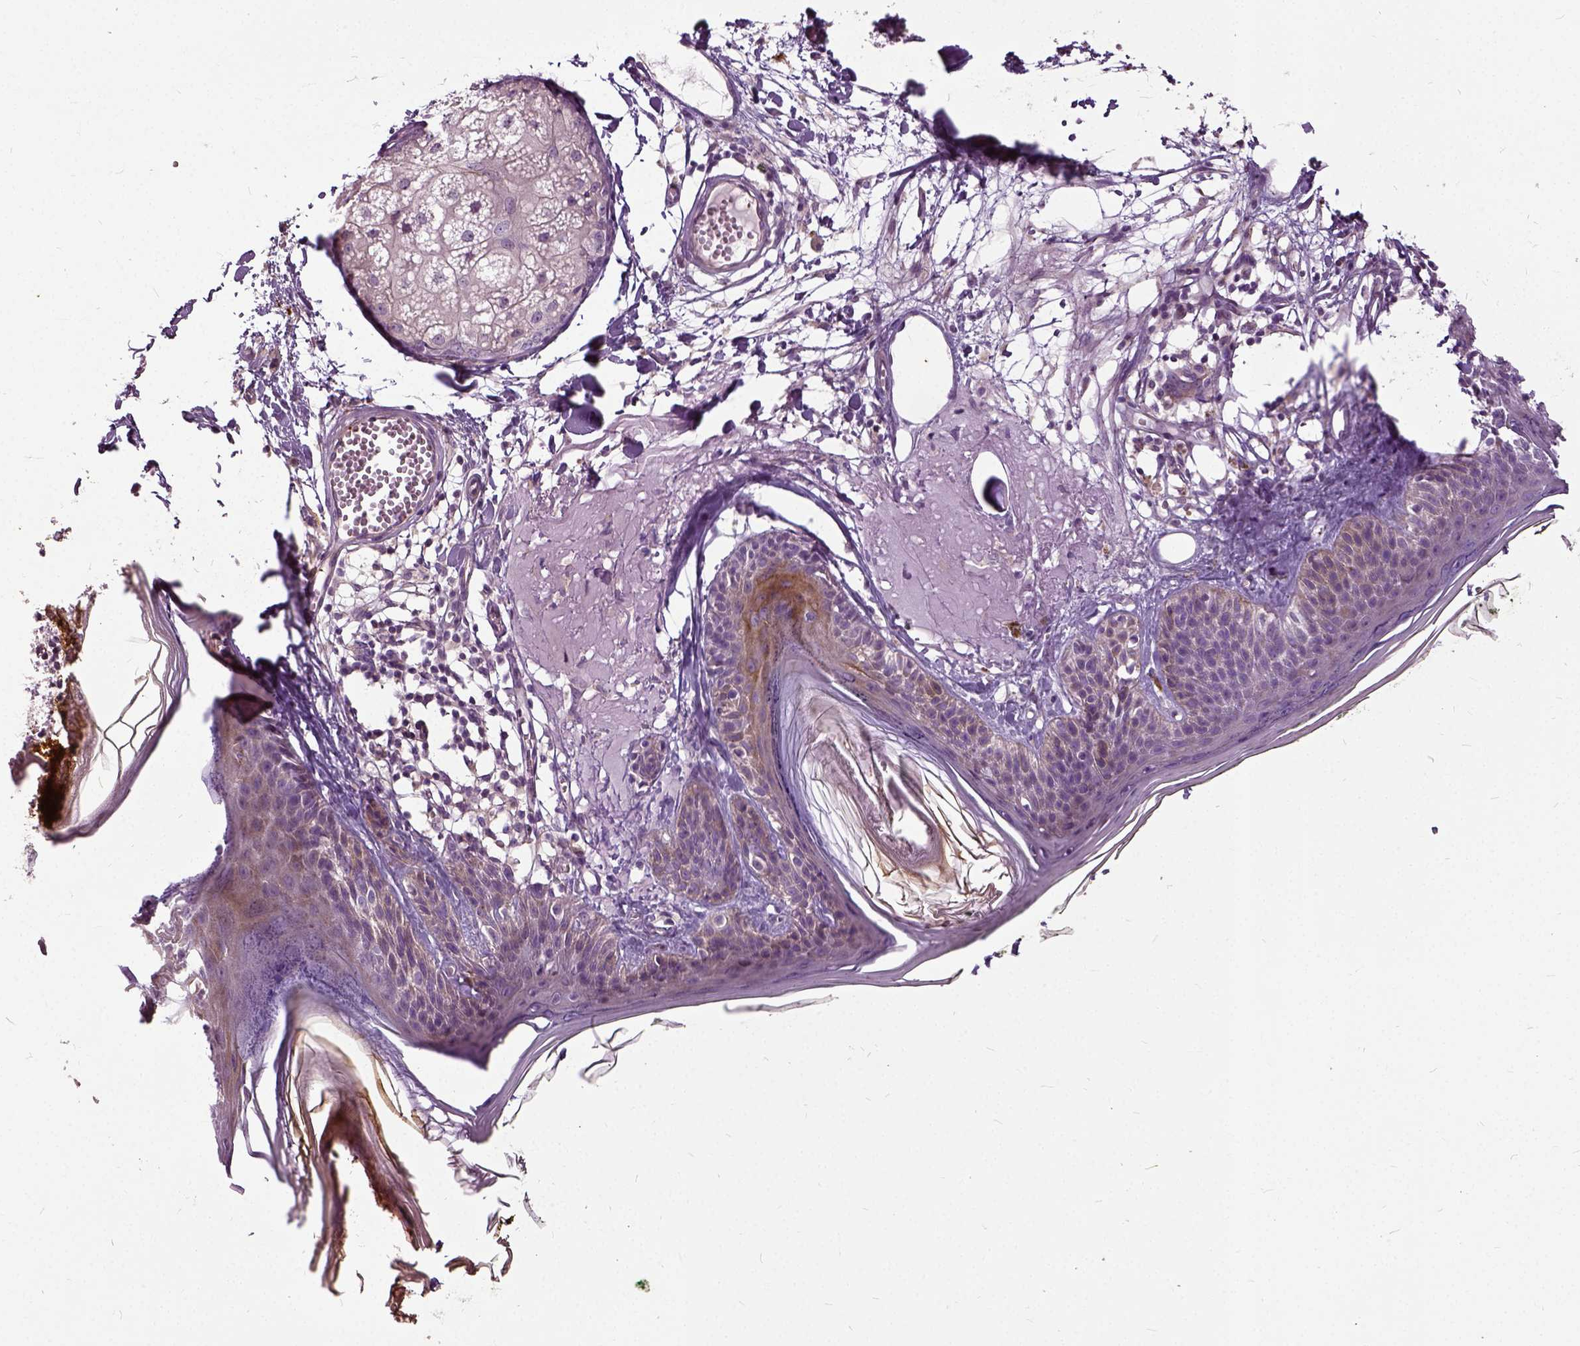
{"staining": {"intensity": "negative", "quantity": "none", "location": "none"}, "tissue": "skin", "cell_type": "Fibroblasts", "image_type": "normal", "snomed": [{"axis": "morphology", "description": "Normal tissue, NOS"}, {"axis": "topography", "description": "Skin"}], "caption": "Immunohistochemical staining of unremarkable human skin exhibits no significant staining in fibroblasts.", "gene": "ILRUN", "patient": {"sex": "male", "age": 76}}